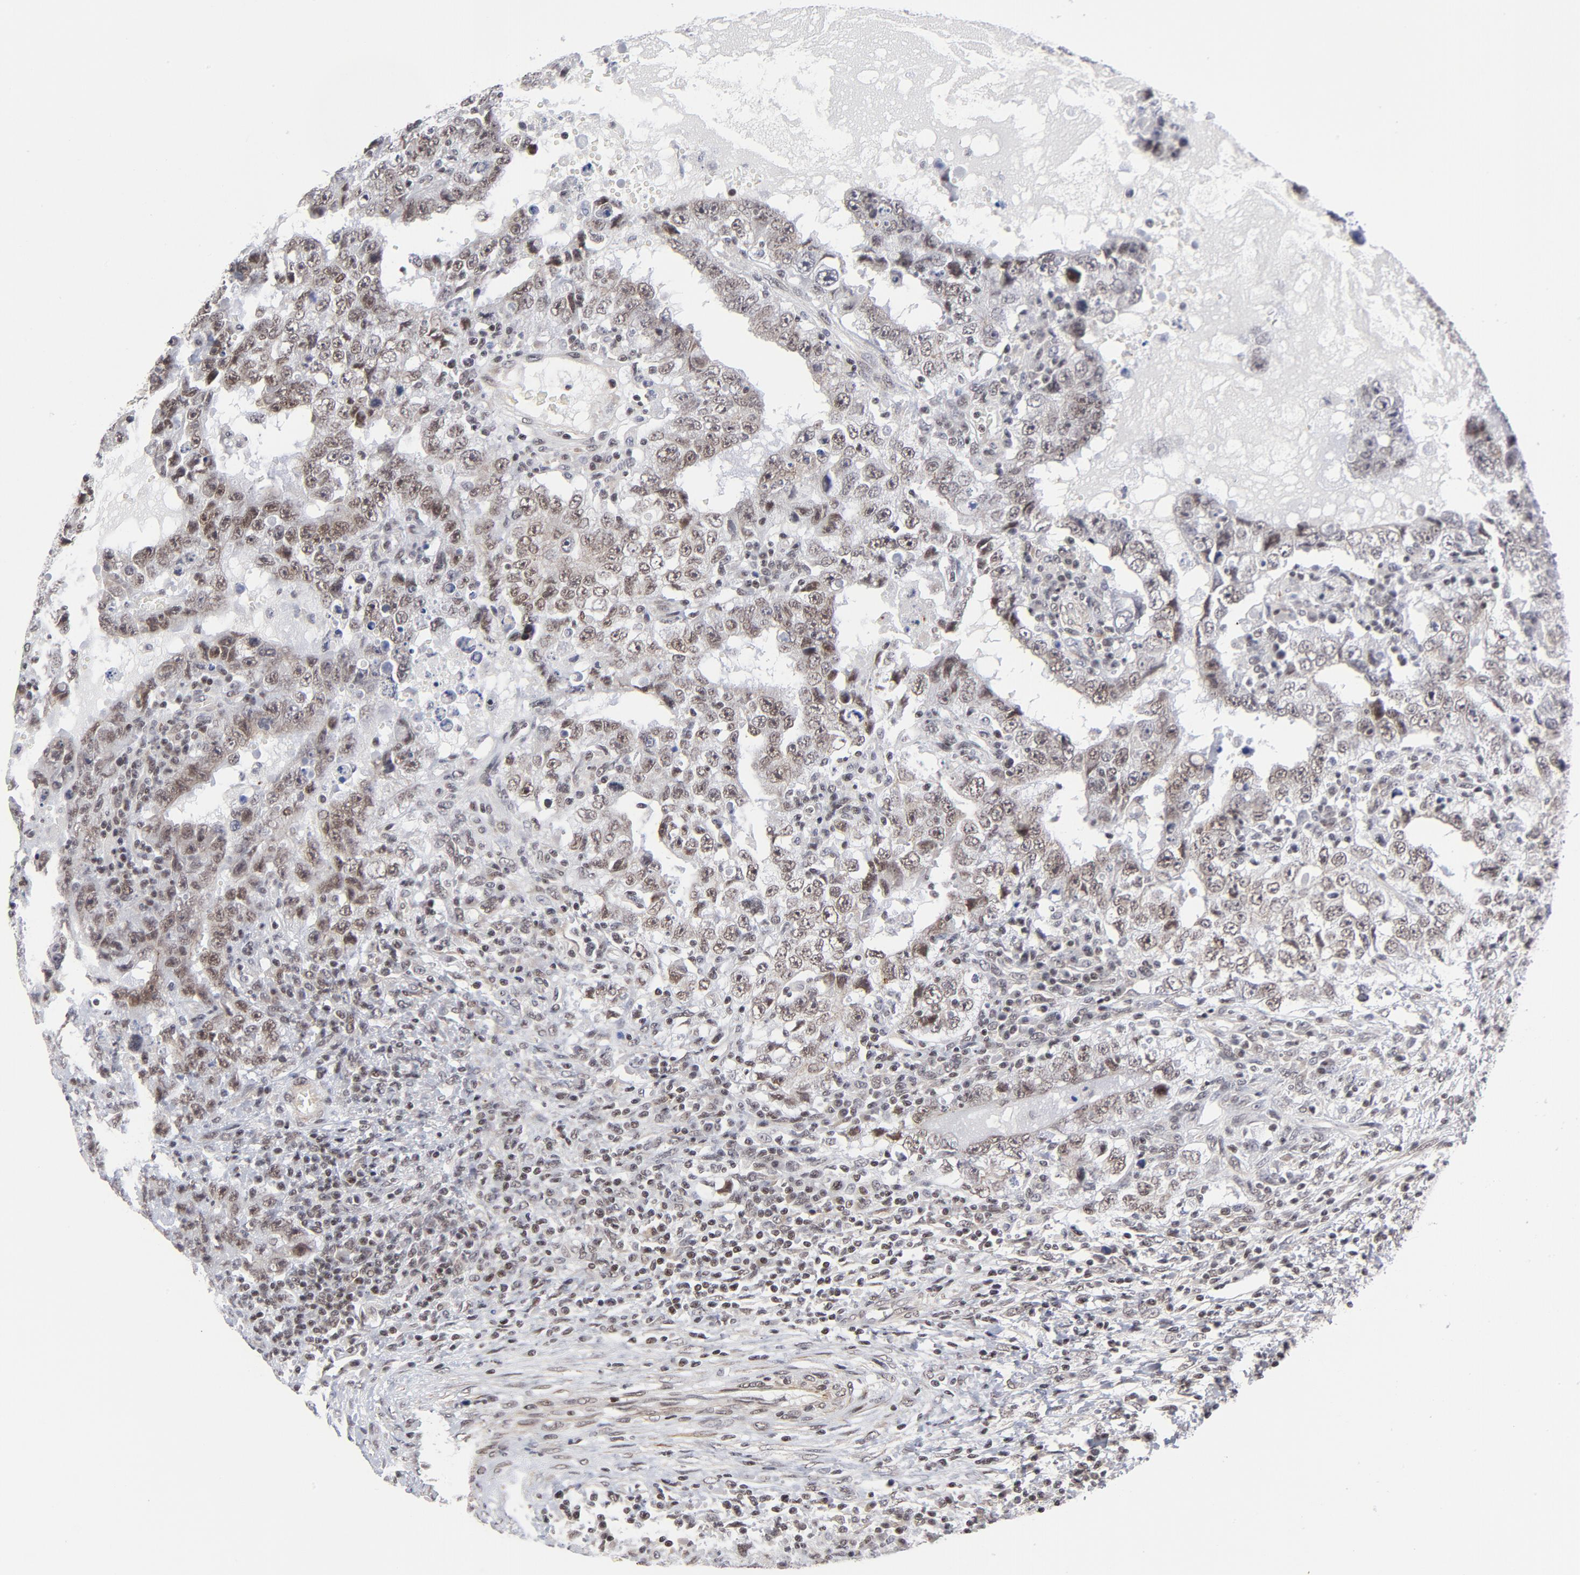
{"staining": {"intensity": "moderate", "quantity": ">75%", "location": "nuclear"}, "tissue": "testis cancer", "cell_type": "Tumor cells", "image_type": "cancer", "snomed": [{"axis": "morphology", "description": "Carcinoma, Embryonal, NOS"}, {"axis": "topography", "description": "Testis"}], "caption": "Immunohistochemistry (IHC) of embryonal carcinoma (testis) exhibits medium levels of moderate nuclear staining in about >75% of tumor cells.", "gene": "CTCF", "patient": {"sex": "male", "age": 26}}